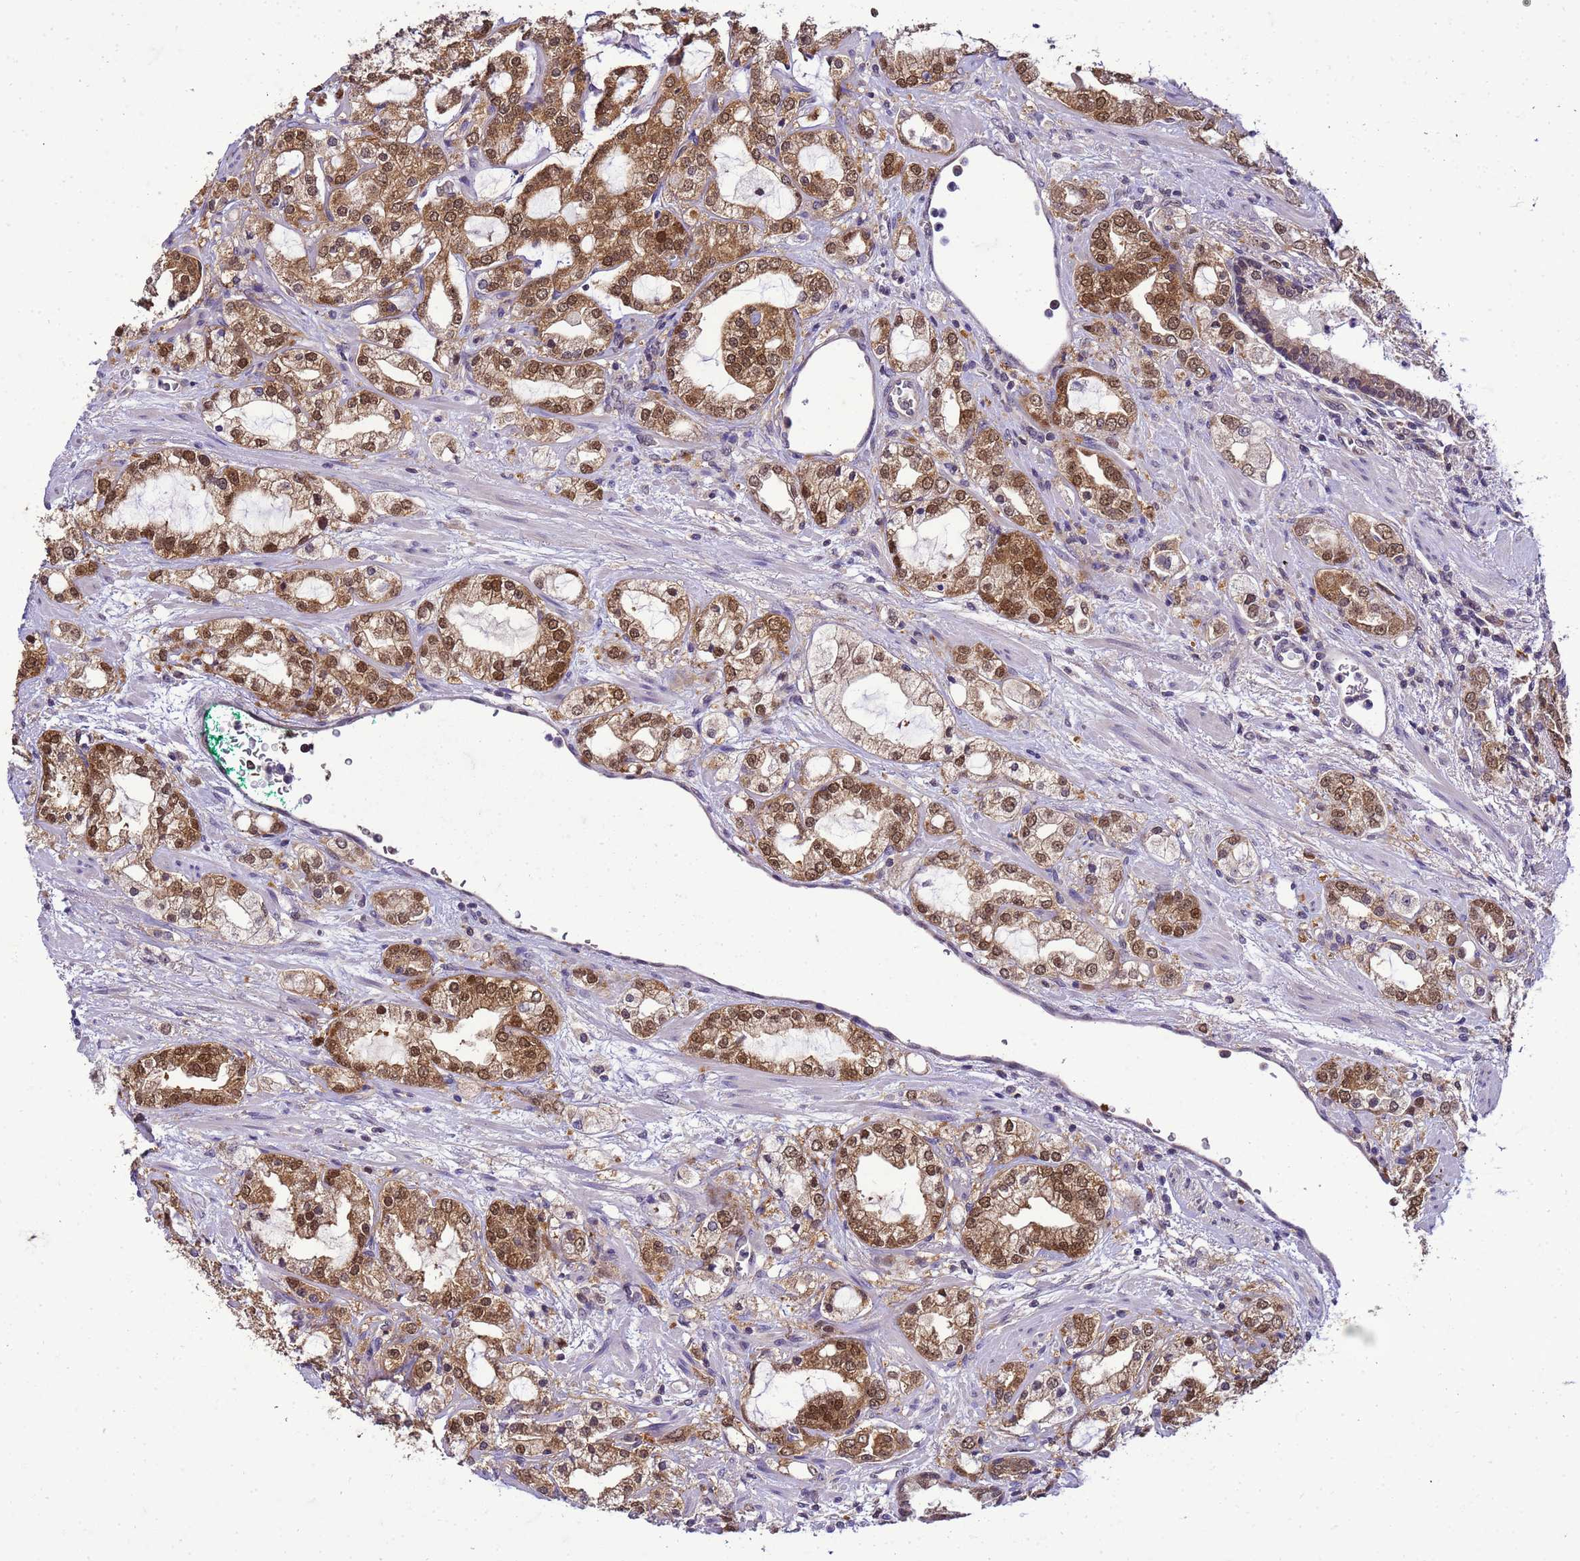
{"staining": {"intensity": "moderate", "quantity": ">75%", "location": "cytoplasmic/membranous,nuclear"}, "tissue": "prostate cancer", "cell_type": "Tumor cells", "image_type": "cancer", "snomed": [{"axis": "morphology", "description": "Adenocarcinoma, High grade"}, {"axis": "topography", "description": "Prostate"}], "caption": "High-grade adenocarcinoma (prostate) stained with a protein marker shows moderate staining in tumor cells.", "gene": "DDI2", "patient": {"sex": "male", "age": 64}}